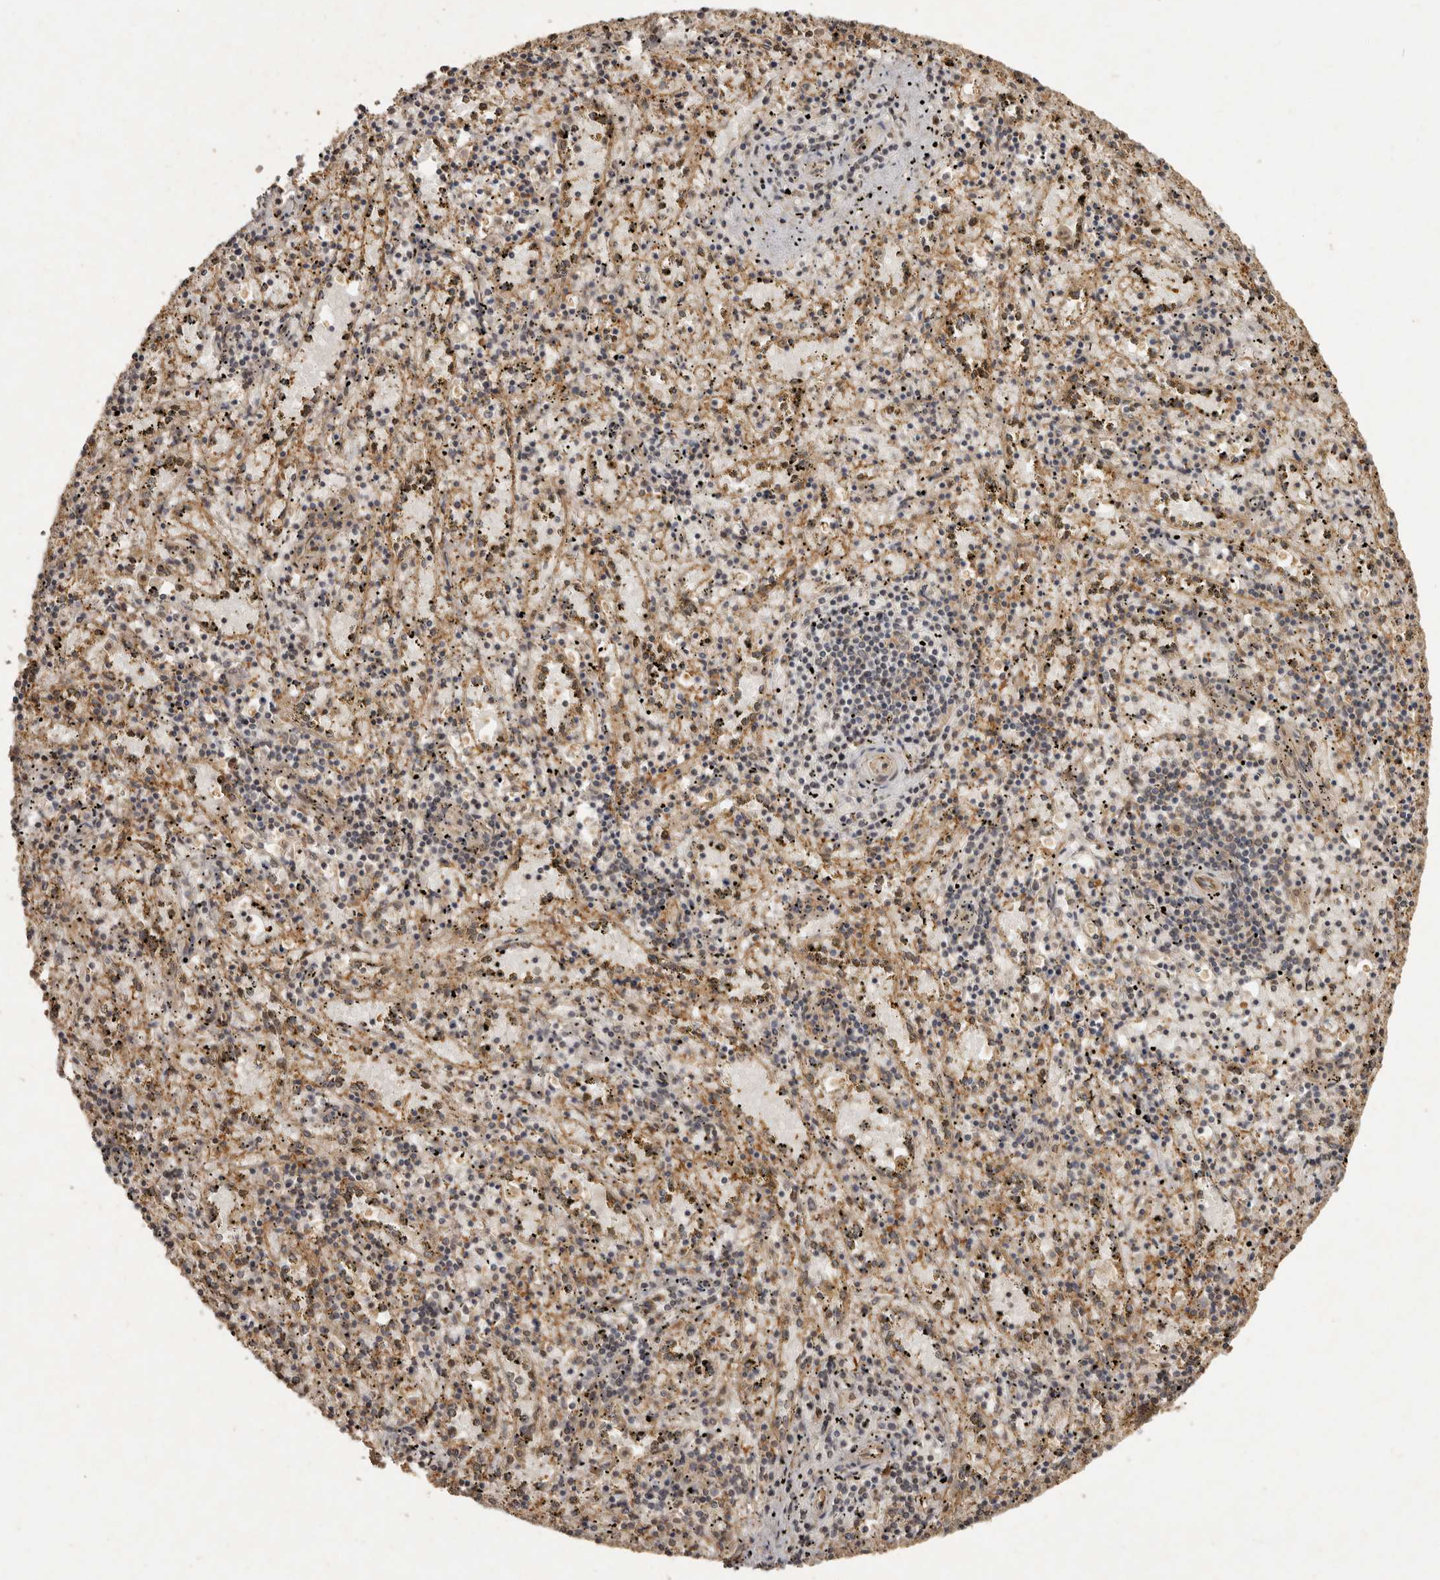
{"staining": {"intensity": "weak", "quantity": ">75%", "location": "cytoplasmic/membranous"}, "tissue": "spleen", "cell_type": "Cells in red pulp", "image_type": "normal", "snomed": [{"axis": "morphology", "description": "Normal tissue, NOS"}, {"axis": "topography", "description": "Spleen"}], "caption": "Immunohistochemistry histopathology image of normal human spleen stained for a protein (brown), which displays low levels of weak cytoplasmic/membranous expression in approximately >75% of cells in red pulp.", "gene": "SEMA3A", "patient": {"sex": "male", "age": 11}}